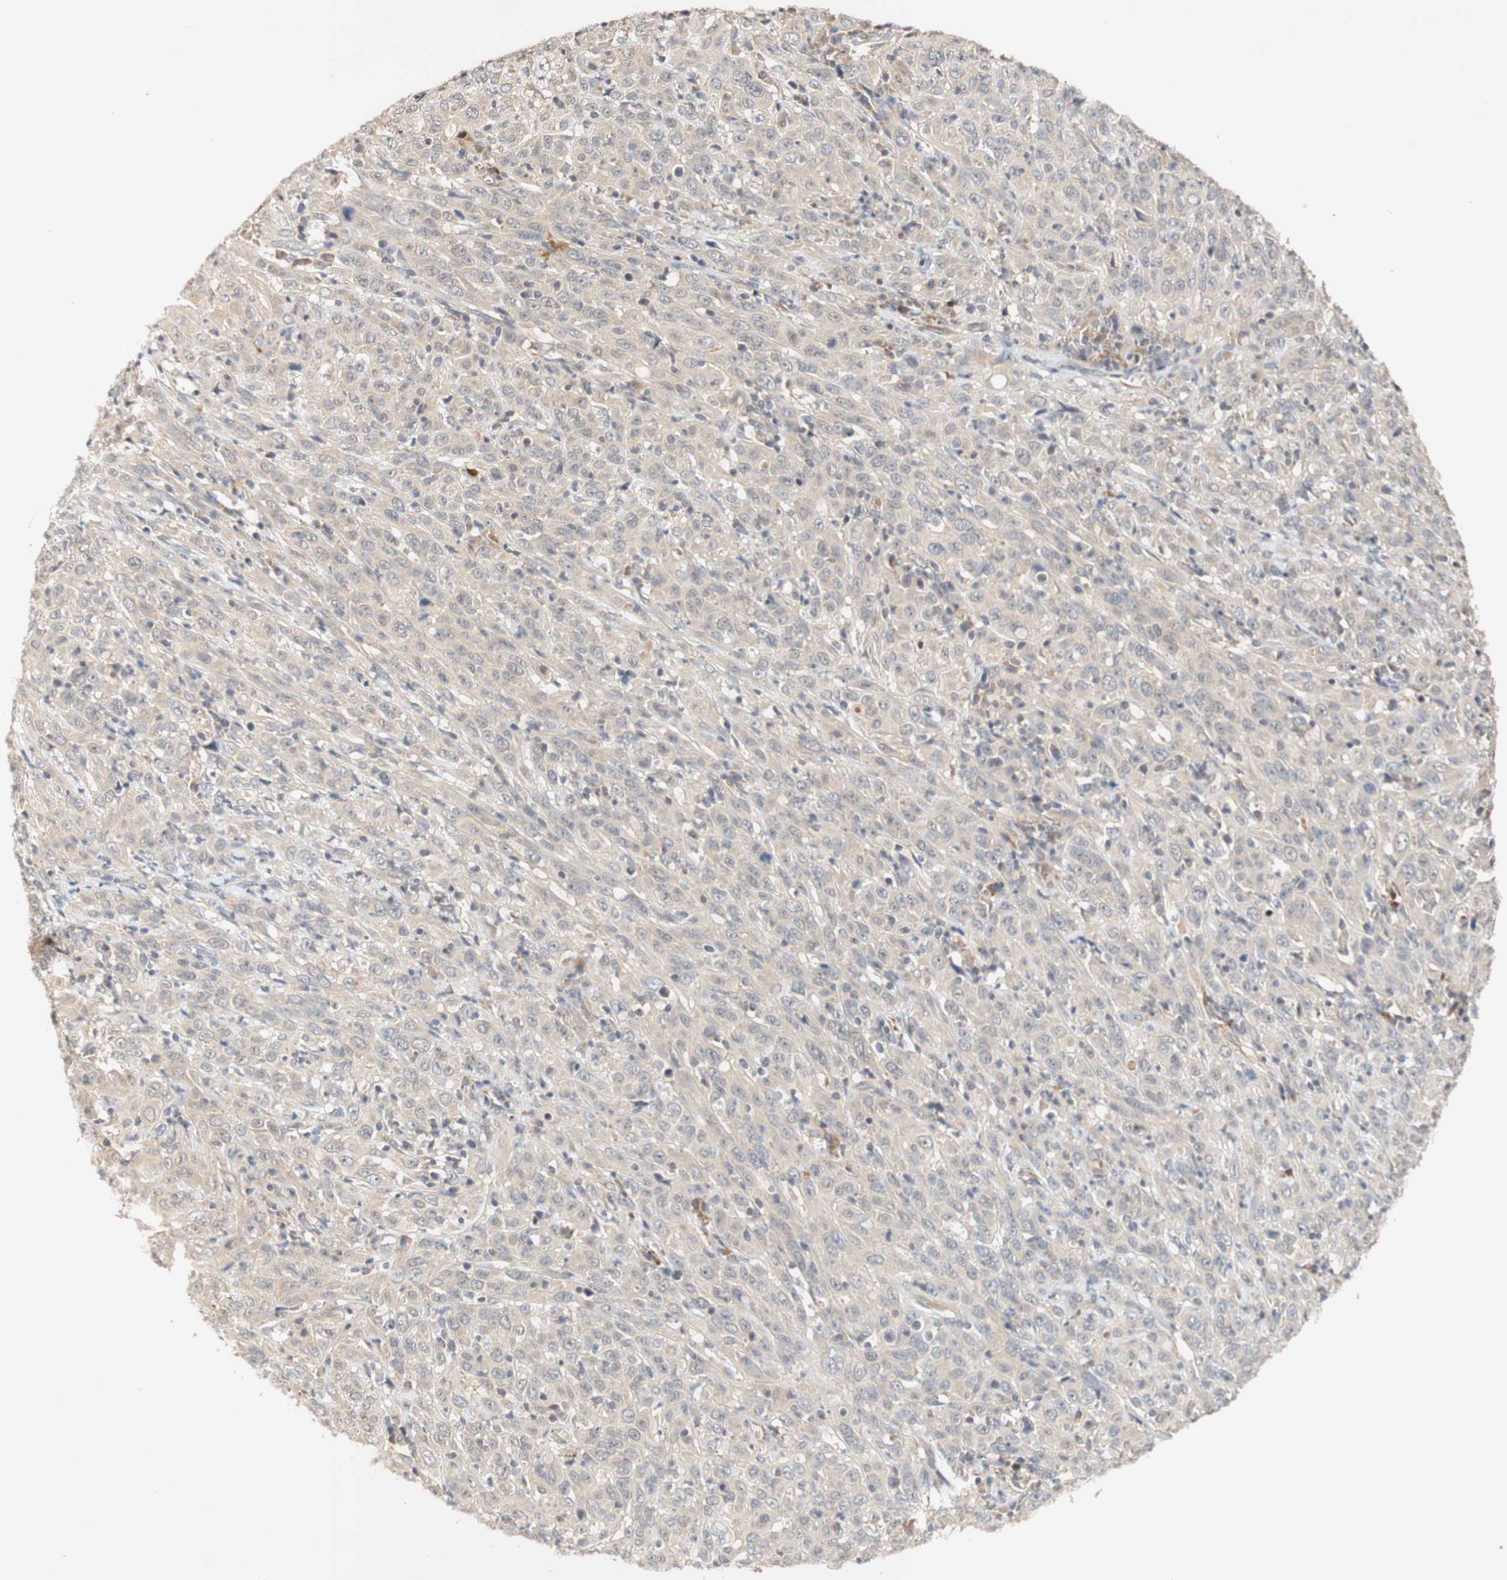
{"staining": {"intensity": "weak", "quantity": ">75%", "location": "cytoplasmic/membranous"}, "tissue": "cervical cancer", "cell_type": "Tumor cells", "image_type": "cancer", "snomed": [{"axis": "morphology", "description": "Squamous cell carcinoma, NOS"}, {"axis": "topography", "description": "Cervix"}], "caption": "Immunohistochemistry staining of cervical squamous cell carcinoma, which exhibits low levels of weak cytoplasmic/membranous positivity in approximately >75% of tumor cells indicating weak cytoplasmic/membranous protein expression. The staining was performed using DAB (brown) for protein detection and nuclei were counterstained in hematoxylin (blue).", "gene": "PIN1", "patient": {"sex": "female", "age": 46}}